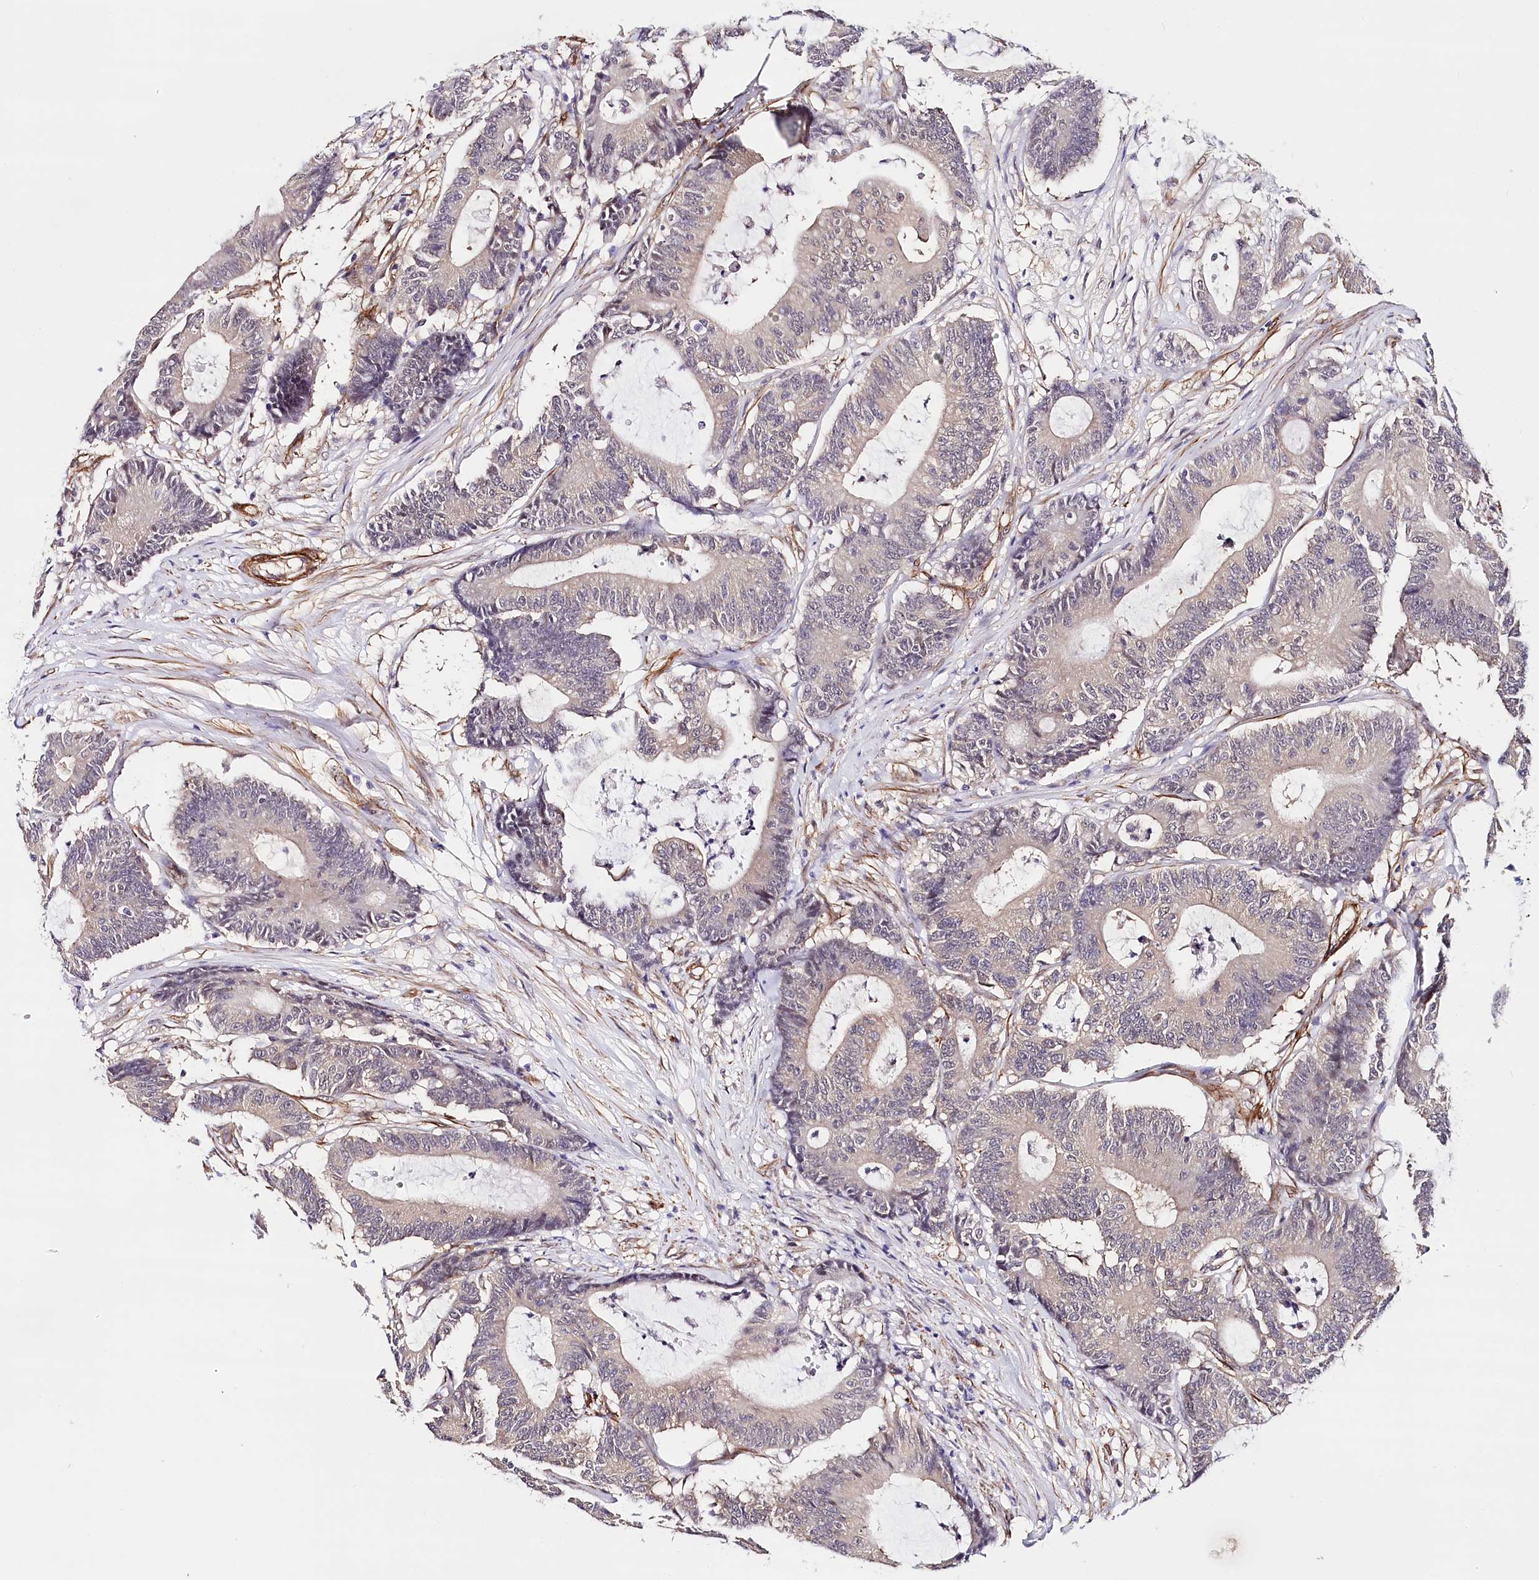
{"staining": {"intensity": "negative", "quantity": "none", "location": "none"}, "tissue": "colorectal cancer", "cell_type": "Tumor cells", "image_type": "cancer", "snomed": [{"axis": "morphology", "description": "Adenocarcinoma, NOS"}, {"axis": "topography", "description": "Colon"}], "caption": "This is a micrograph of IHC staining of colorectal adenocarcinoma, which shows no staining in tumor cells. (Brightfield microscopy of DAB (3,3'-diaminobenzidine) immunohistochemistry at high magnification).", "gene": "PPP2R5B", "patient": {"sex": "female", "age": 84}}